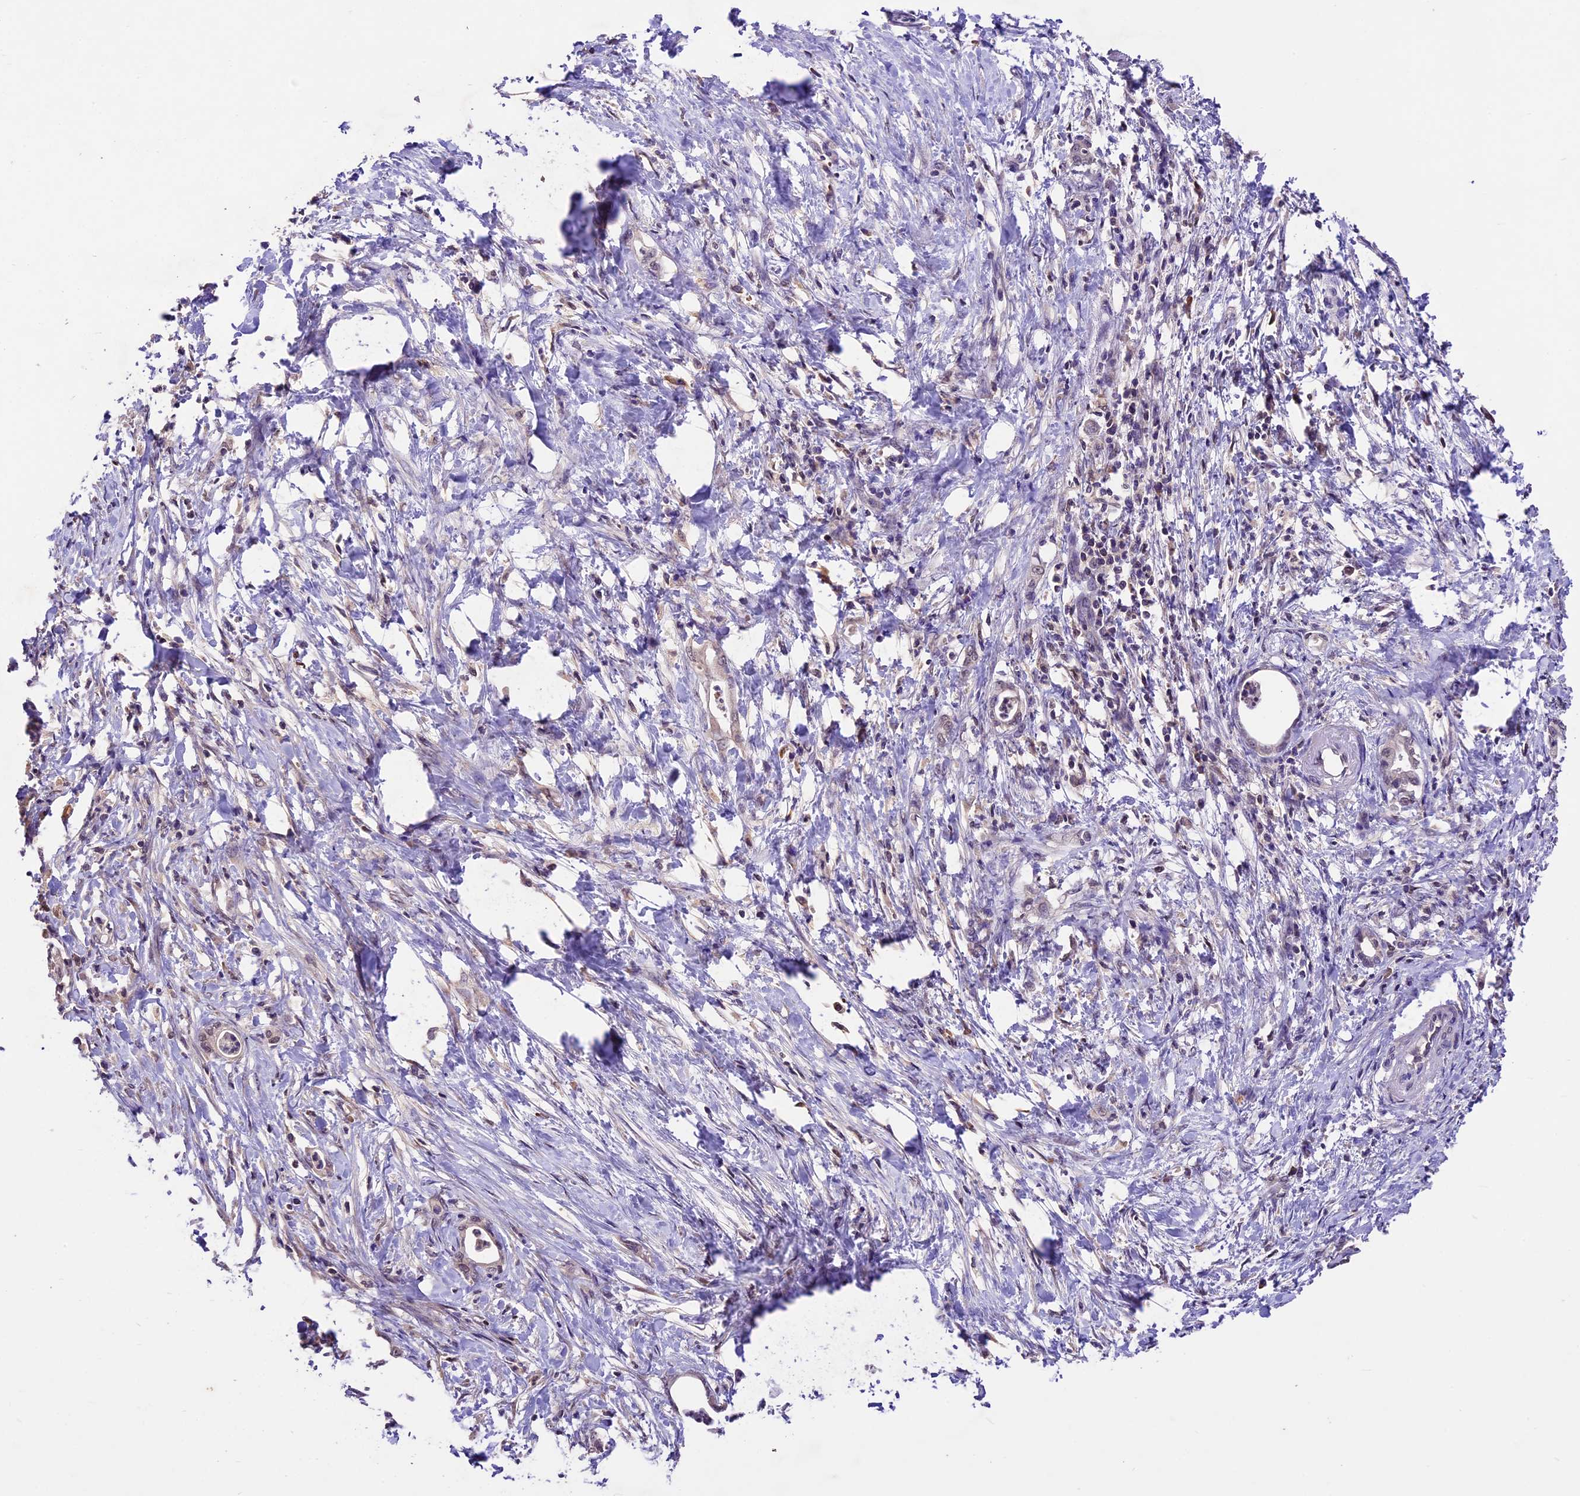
{"staining": {"intensity": "negative", "quantity": "none", "location": "none"}, "tissue": "pancreatic cancer", "cell_type": "Tumor cells", "image_type": "cancer", "snomed": [{"axis": "morphology", "description": "Adenocarcinoma, NOS"}, {"axis": "topography", "description": "Pancreas"}], "caption": "Tumor cells show no significant protein expression in pancreatic adenocarcinoma.", "gene": "ATP10A", "patient": {"sex": "female", "age": 55}}